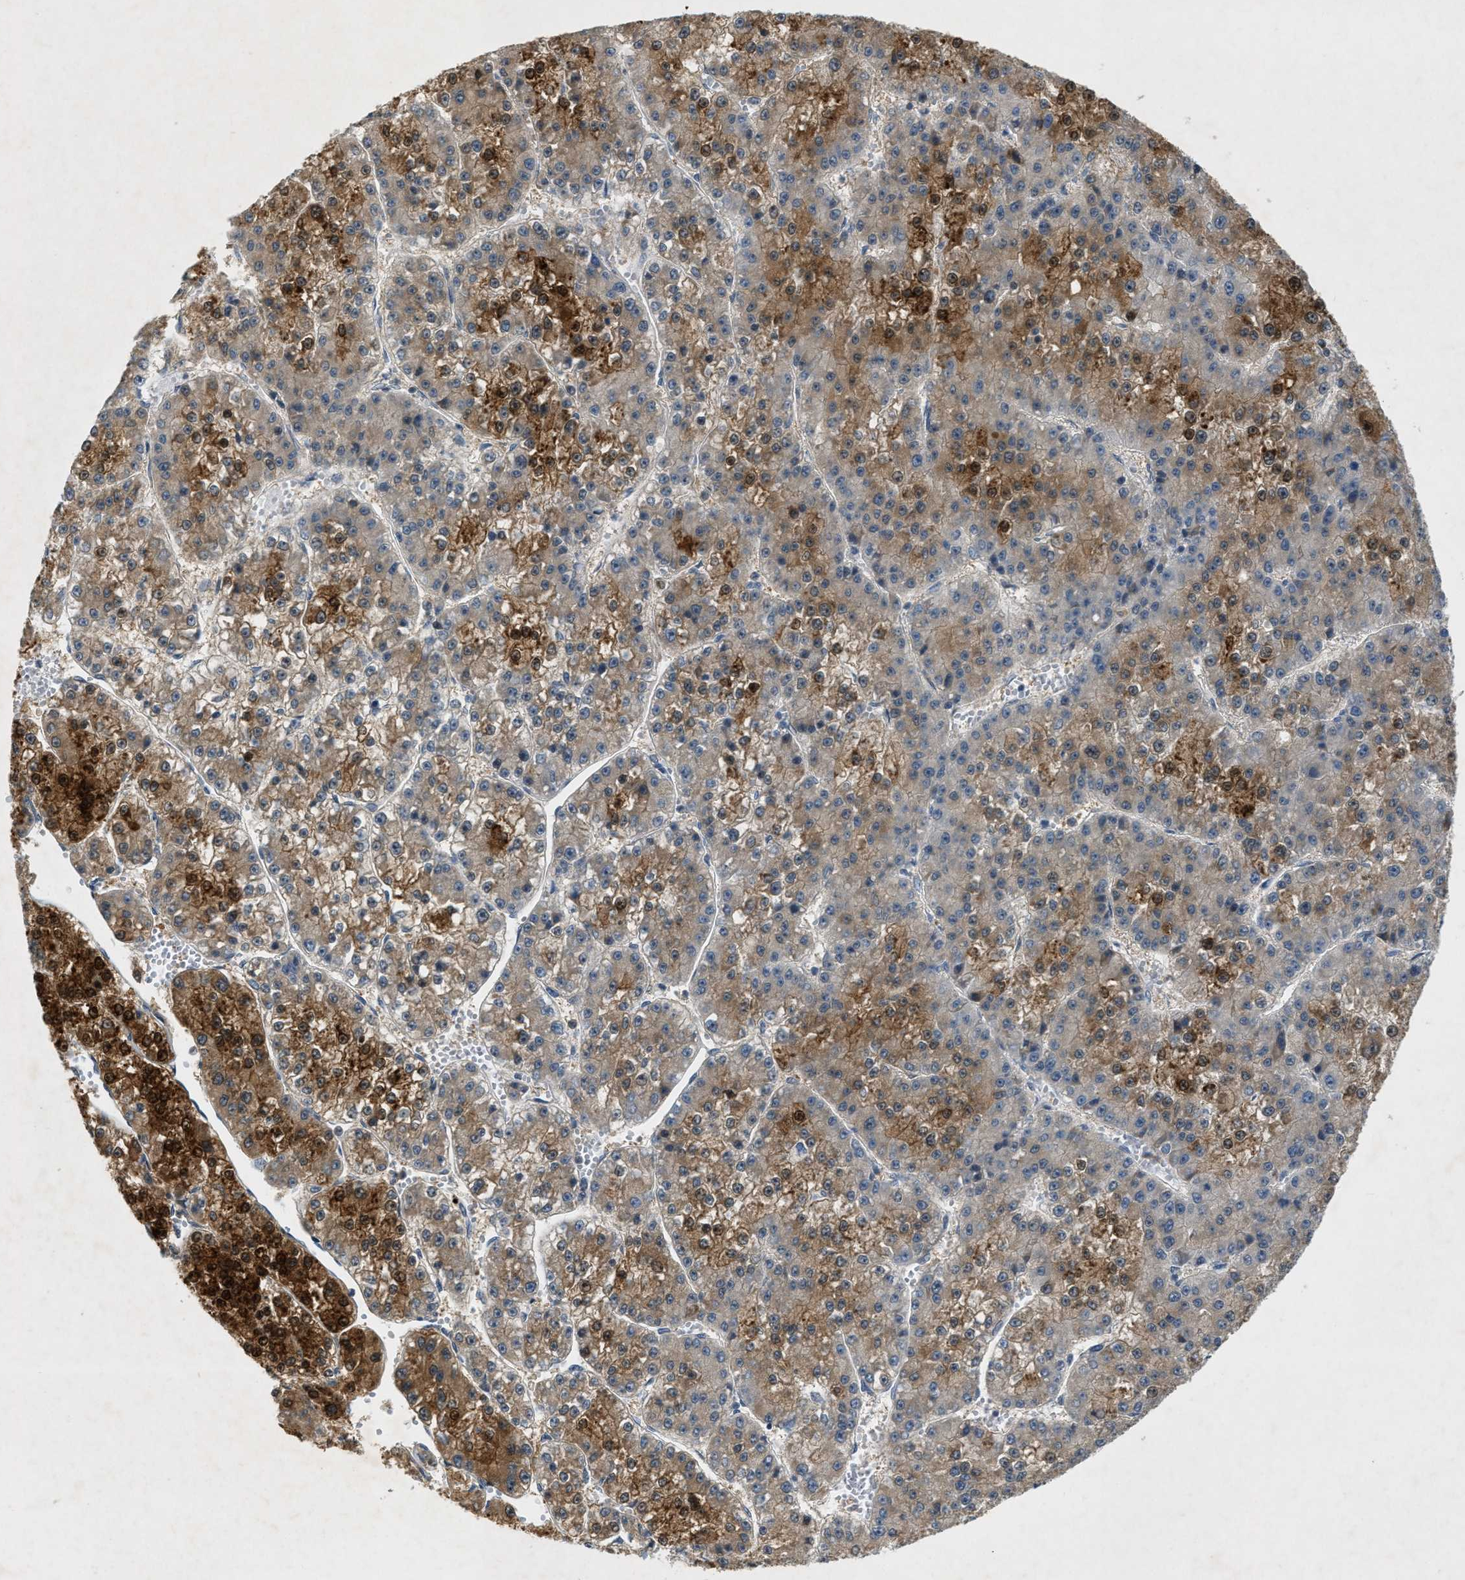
{"staining": {"intensity": "strong", "quantity": "25%-75%", "location": "cytoplasmic/membranous,nuclear"}, "tissue": "liver cancer", "cell_type": "Tumor cells", "image_type": "cancer", "snomed": [{"axis": "morphology", "description": "Carcinoma, Hepatocellular, NOS"}, {"axis": "topography", "description": "Liver"}], "caption": "Liver hepatocellular carcinoma tissue displays strong cytoplasmic/membranous and nuclear positivity in about 25%-75% of tumor cells, visualized by immunohistochemistry.", "gene": "PDCL3", "patient": {"sex": "female", "age": 73}}